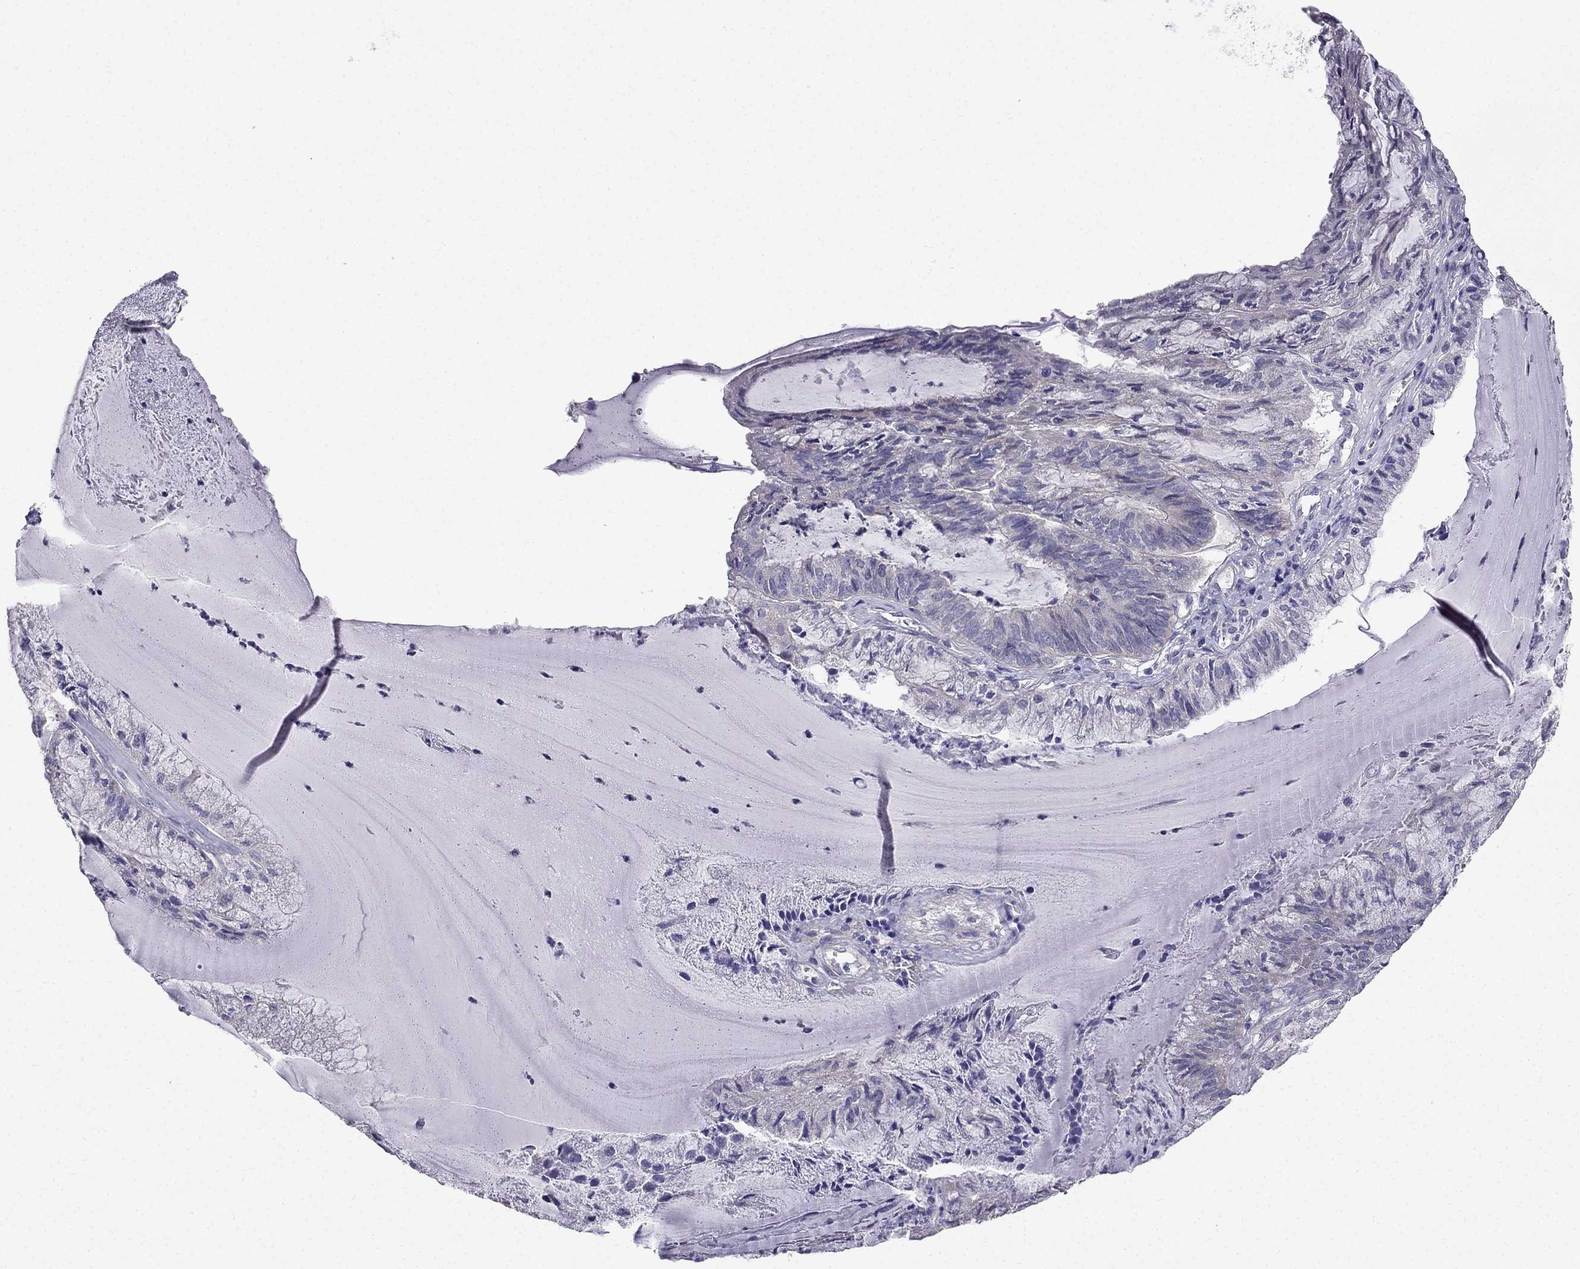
{"staining": {"intensity": "negative", "quantity": "none", "location": "none"}, "tissue": "endometrial cancer", "cell_type": "Tumor cells", "image_type": "cancer", "snomed": [{"axis": "morphology", "description": "Carcinoma, NOS"}, {"axis": "topography", "description": "Endometrium"}], "caption": "This is a histopathology image of immunohistochemistry (IHC) staining of endometrial carcinoma, which shows no staining in tumor cells. (DAB (3,3'-diaminobenzidine) immunohistochemistry (IHC), high magnification).", "gene": "AS3MT", "patient": {"sex": "female", "age": 62}}